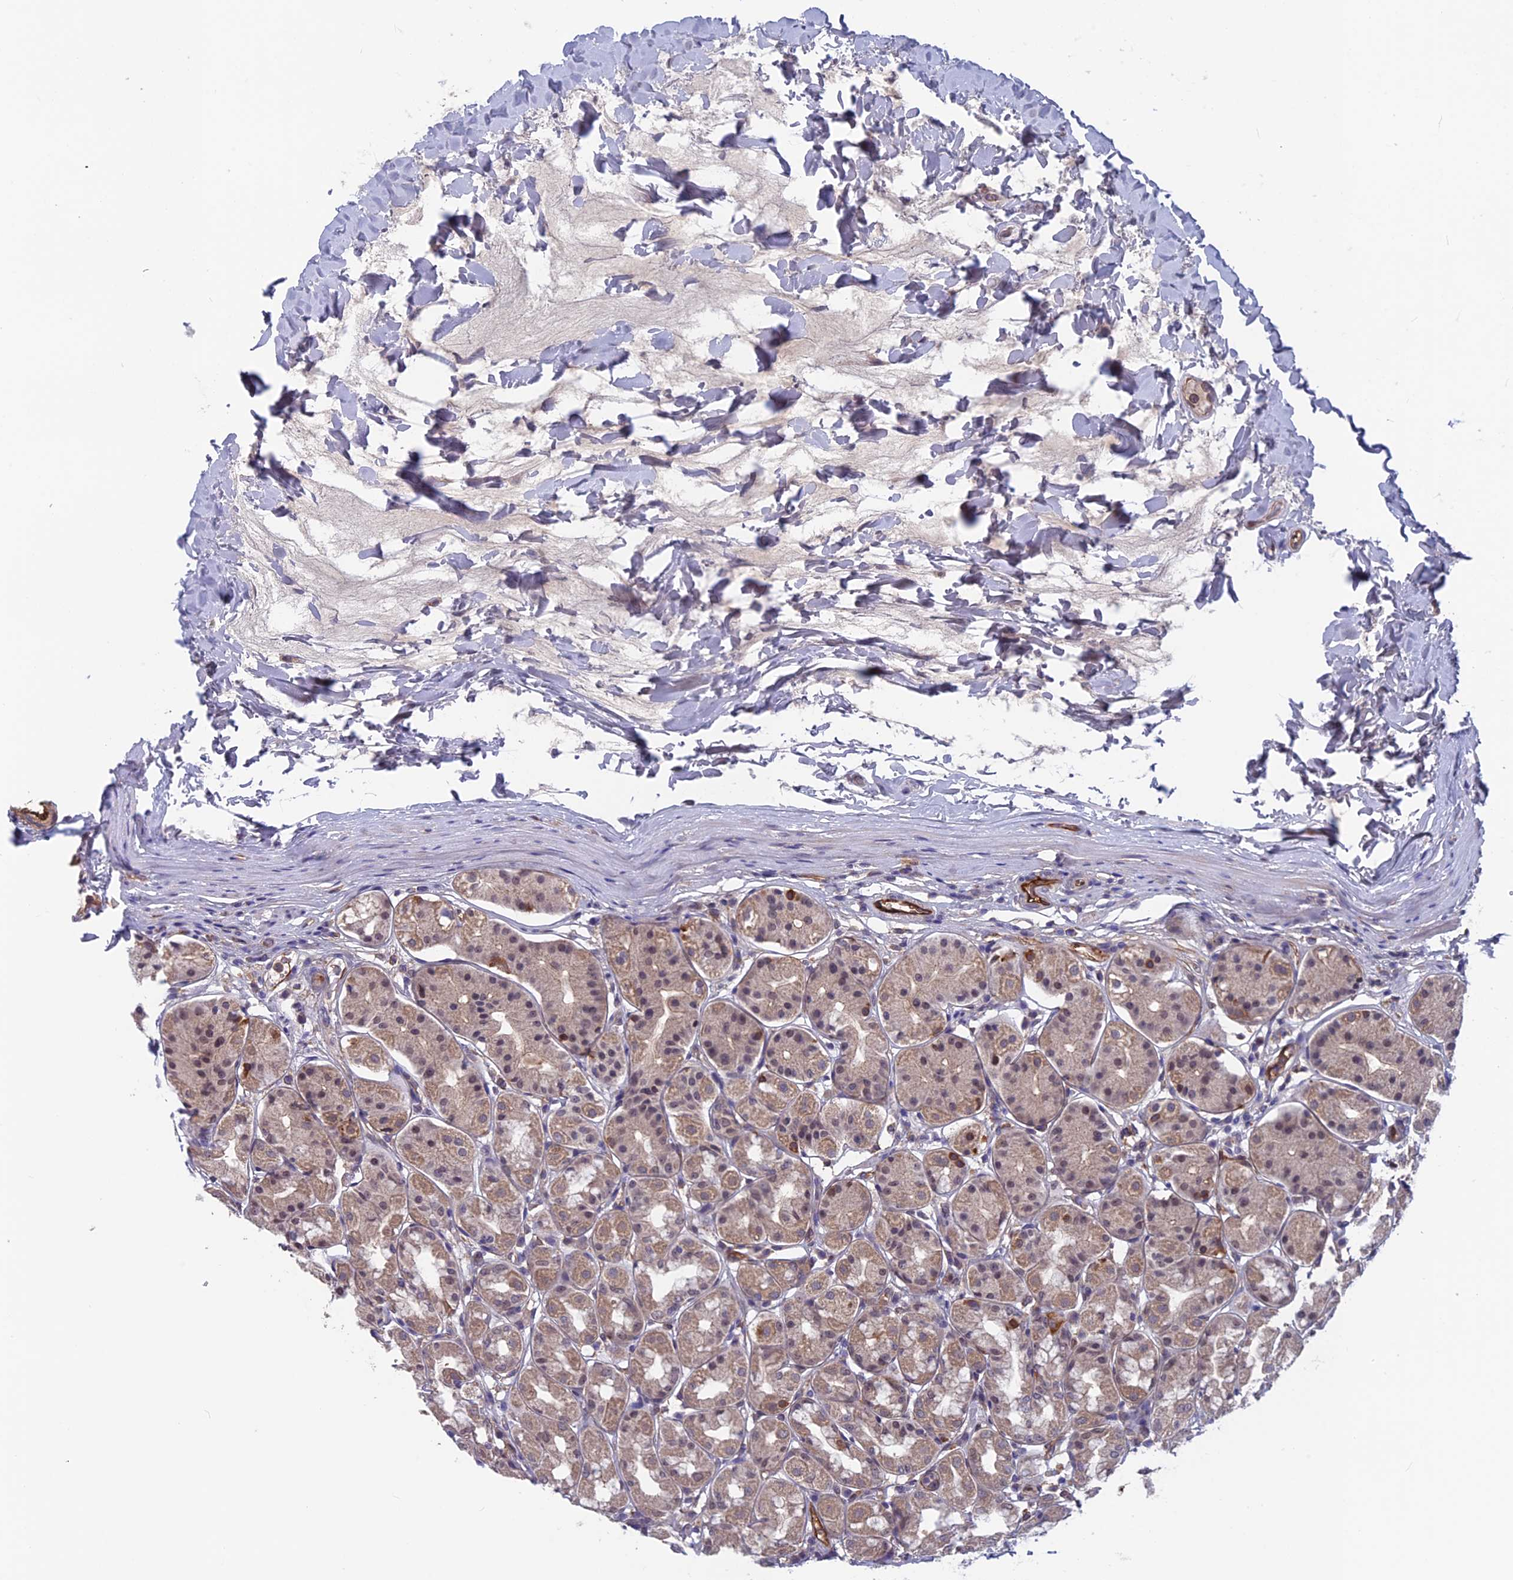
{"staining": {"intensity": "weak", "quantity": "25%-75%", "location": "cytoplasmic/membranous"}, "tissue": "stomach", "cell_type": "Glandular cells", "image_type": "normal", "snomed": [{"axis": "morphology", "description": "Normal tissue, NOS"}, {"axis": "topography", "description": "Stomach"}, {"axis": "topography", "description": "Stomach, lower"}], "caption": "IHC of benign stomach displays low levels of weak cytoplasmic/membranous expression in approximately 25%-75% of glandular cells.", "gene": "MAST2", "patient": {"sex": "female", "age": 56}}